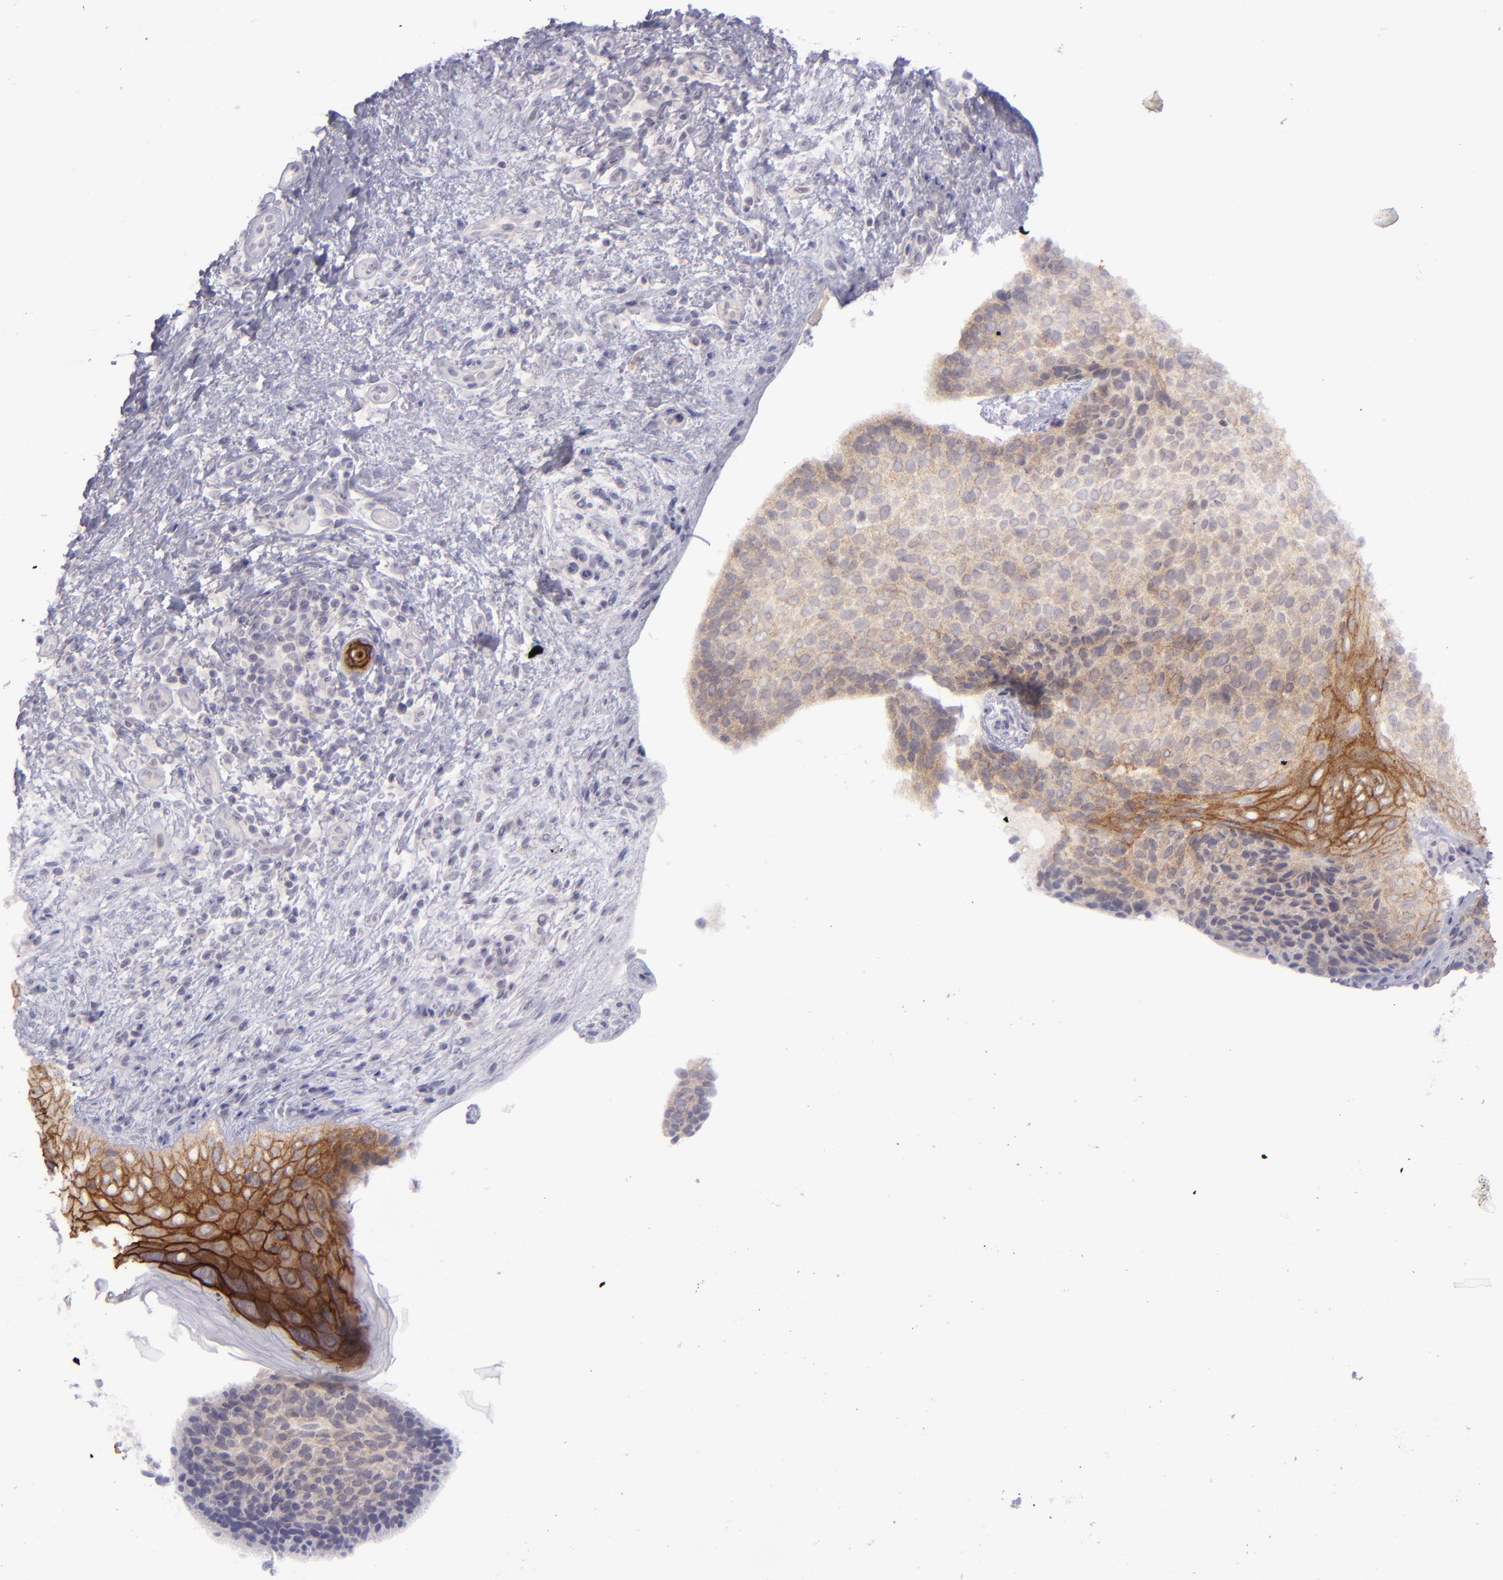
{"staining": {"intensity": "negative", "quantity": "none", "location": "none"}, "tissue": "skin cancer", "cell_type": "Tumor cells", "image_type": "cancer", "snomed": [{"axis": "morphology", "description": "Basal cell carcinoma"}, {"axis": "topography", "description": "Skin"}], "caption": "Immunohistochemistry (IHC) histopathology image of basal cell carcinoma (skin) stained for a protein (brown), which demonstrates no staining in tumor cells.", "gene": "EVPL", "patient": {"sex": "female", "age": 78}}